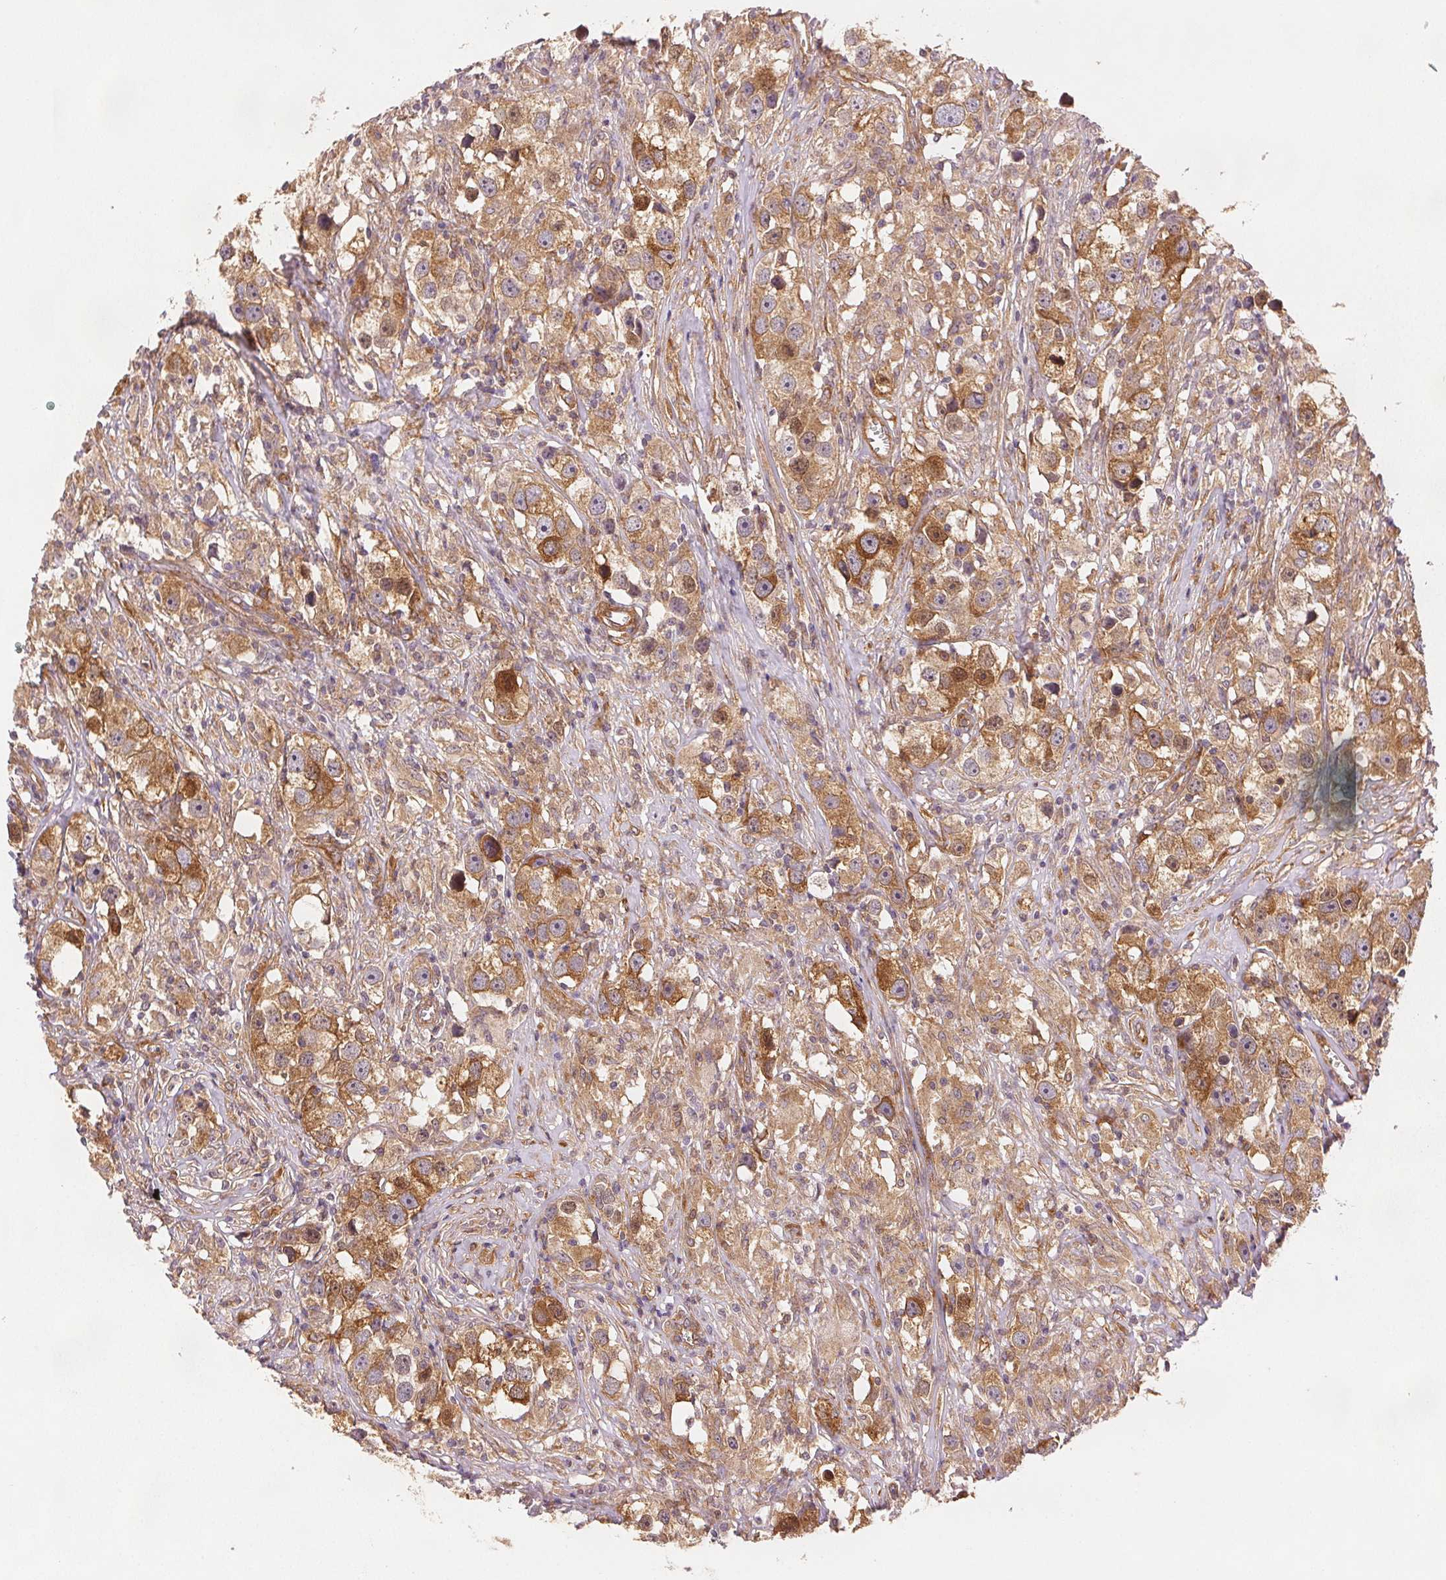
{"staining": {"intensity": "strong", "quantity": ">75%", "location": "cytoplasmic/membranous"}, "tissue": "testis cancer", "cell_type": "Tumor cells", "image_type": "cancer", "snomed": [{"axis": "morphology", "description": "Seminoma, NOS"}, {"axis": "topography", "description": "Testis"}], "caption": "Protein expression analysis of seminoma (testis) reveals strong cytoplasmic/membranous staining in approximately >75% of tumor cells.", "gene": "DIAPH2", "patient": {"sex": "male", "age": 49}}